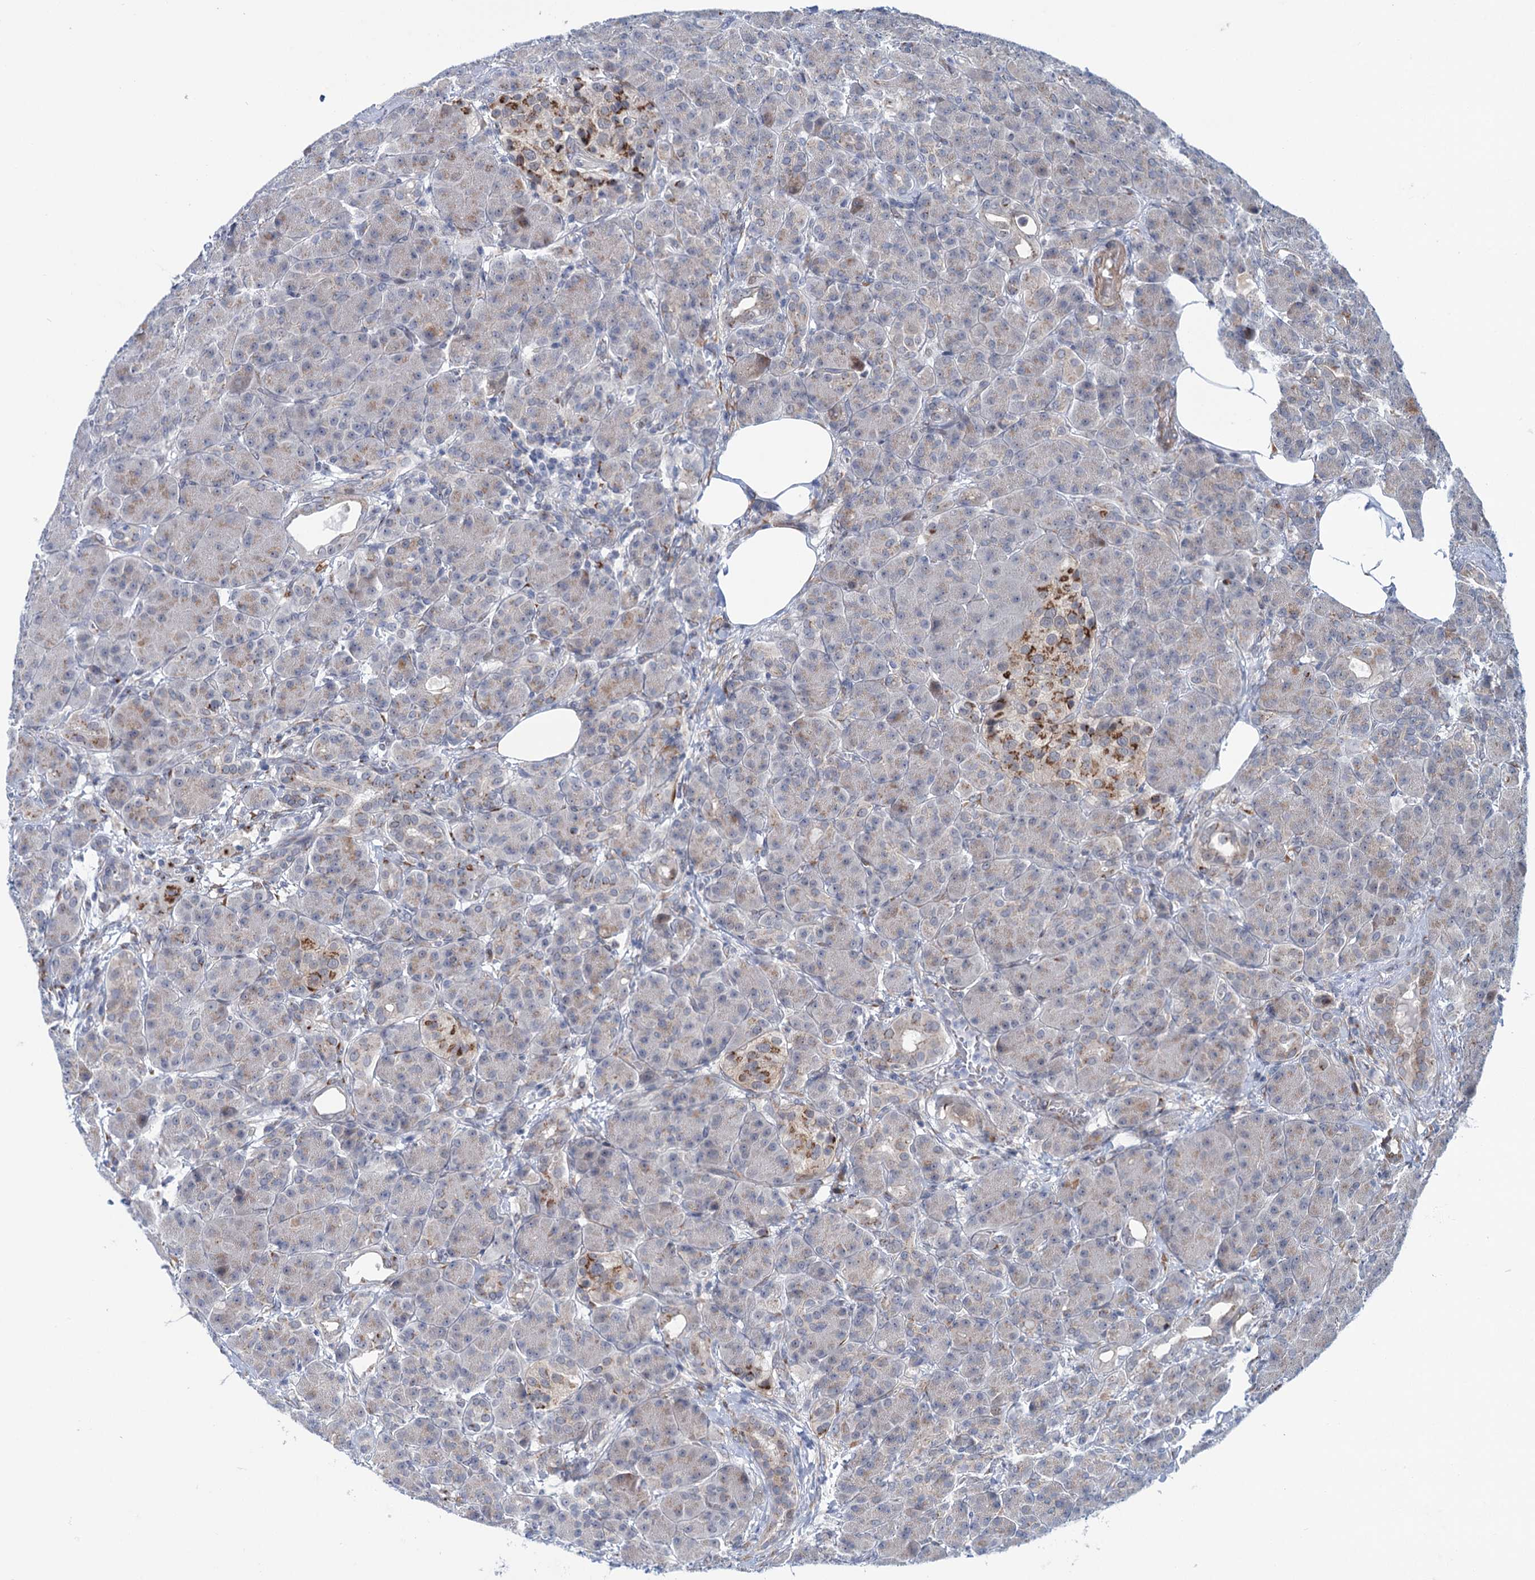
{"staining": {"intensity": "strong", "quantity": "<25%", "location": "cytoplasmic/membranous"}, "tissue": "pancreas", "cell_type": "Exocrine glandular cells", "image_type": "normal", "snomed": [{"axis": "morphology", "description": "Normal tissue, NOS"}, {"axis": "topography", "description": "Pancreas"}], "caption": "IHC (DAB (3,3'-diaminobenzidine)) staining of benign pancreas demonstrates strong cytoplasmic/membranous protein staining in about <25% of exocrine glandular cells. (DAB (3,3'-diaminobenzidine) IHC, brown staining for protein, blue staining for nuclei).", "gene": "ELP4", "patient": {"sex": "male", "age": 63}}